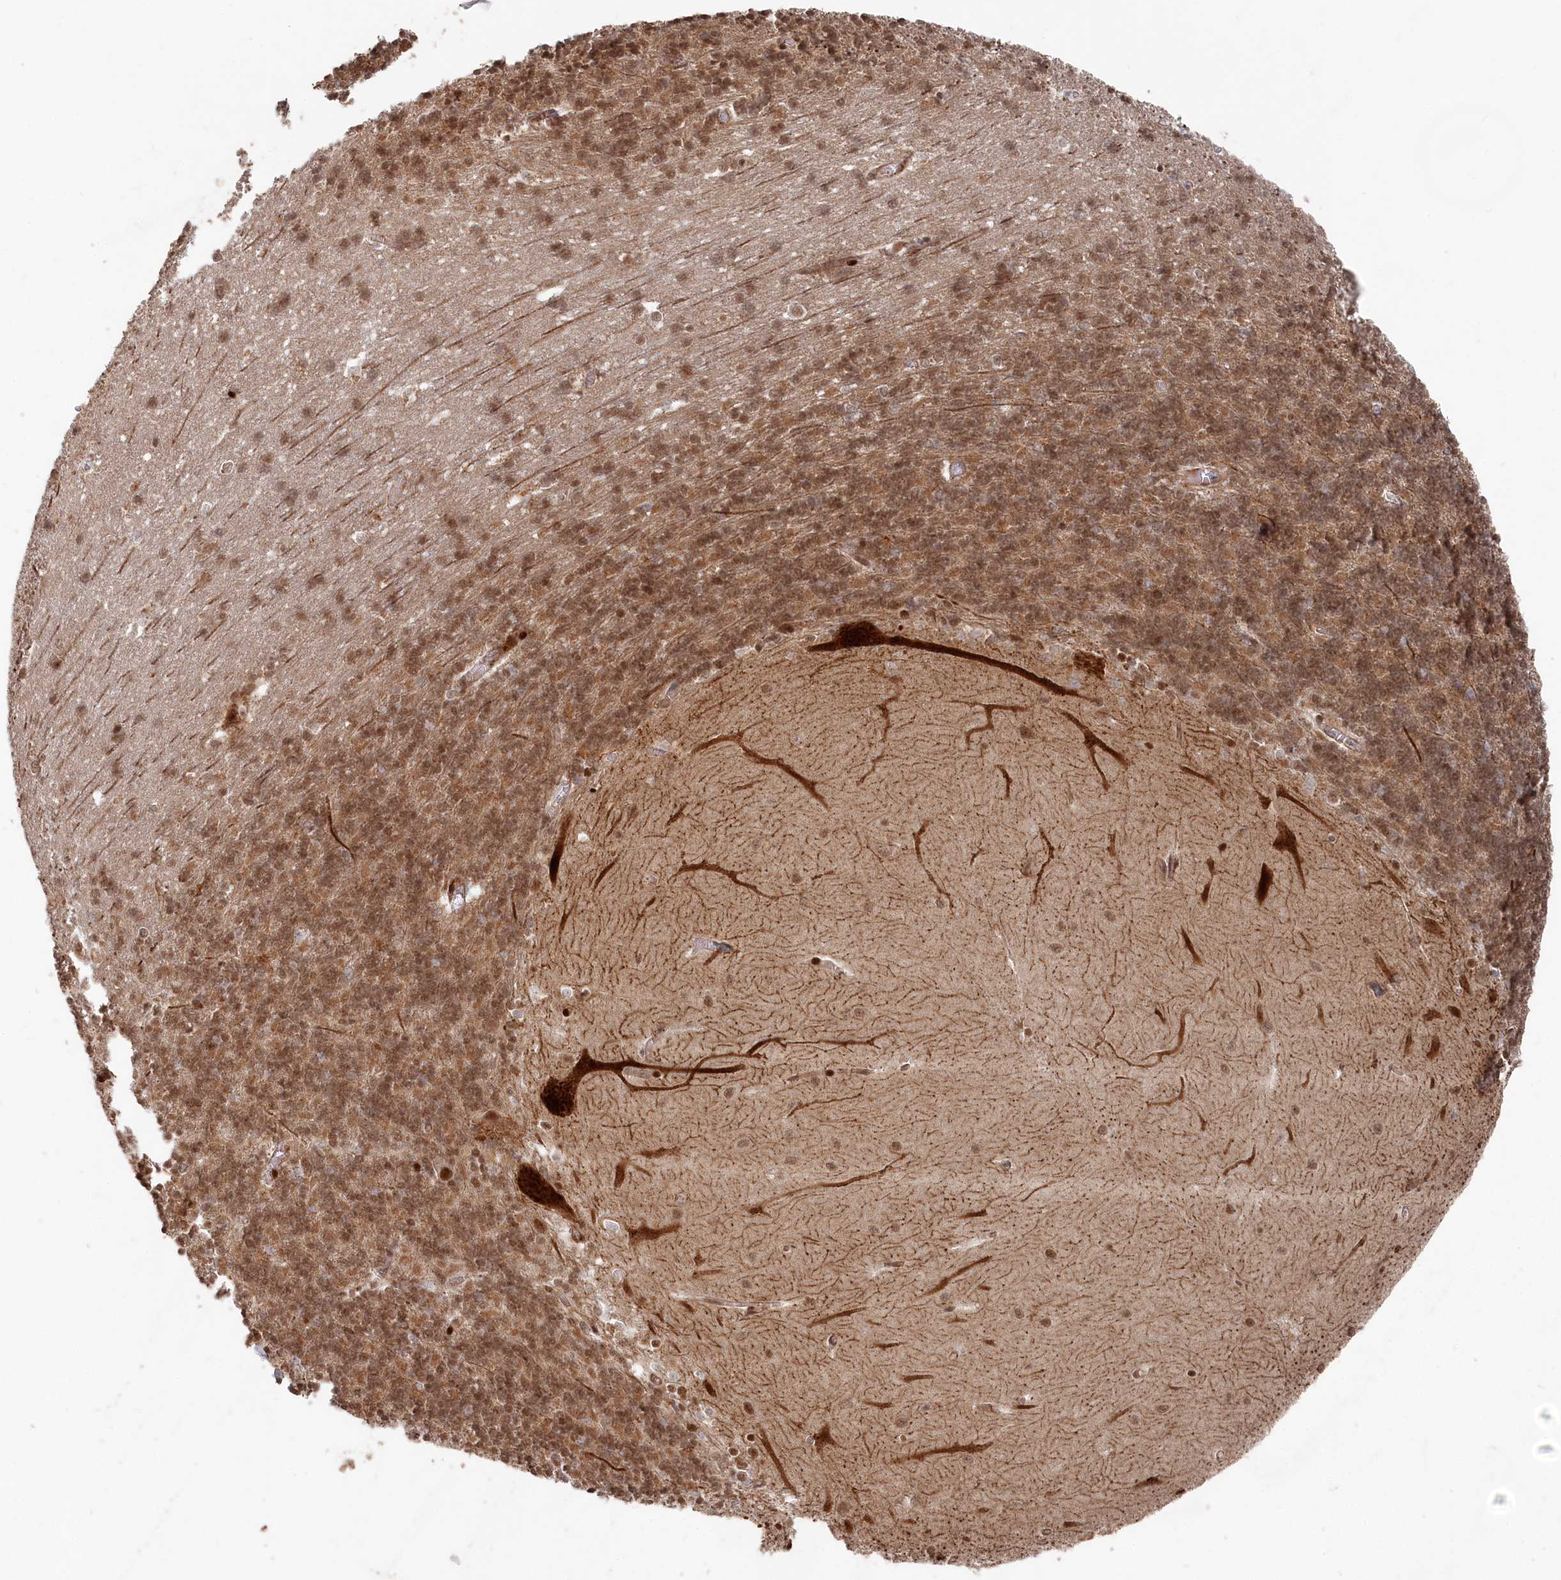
{"staining": {"intensity": "moderate", "quantity": ">75%", "location": "cytoplasmic/membranous,nuclear"}, "tissue": "cerebellum", "cell_type": "Cells in granular layer", "image_type": "normal", "snomed": [{"axis": "morphology", "description": "Normal tissue, NOS"}, {"axis": "topography", "description": "Cerebellum"}], "caption": "Immunohistochemistry of normal human cerebellum reveals medium levels of moderate cytoplasmic/membranous,nuclear staining in approximately >75% of cells in granular layer. The staining was performed using DAB (3,3'-diaminobenzidine), with brown indicating positive protein expression. Nuclei are stained blue with hematoxylin.", "gene": "POLR3A", "patient": {"sex": "male", "age": 37}}